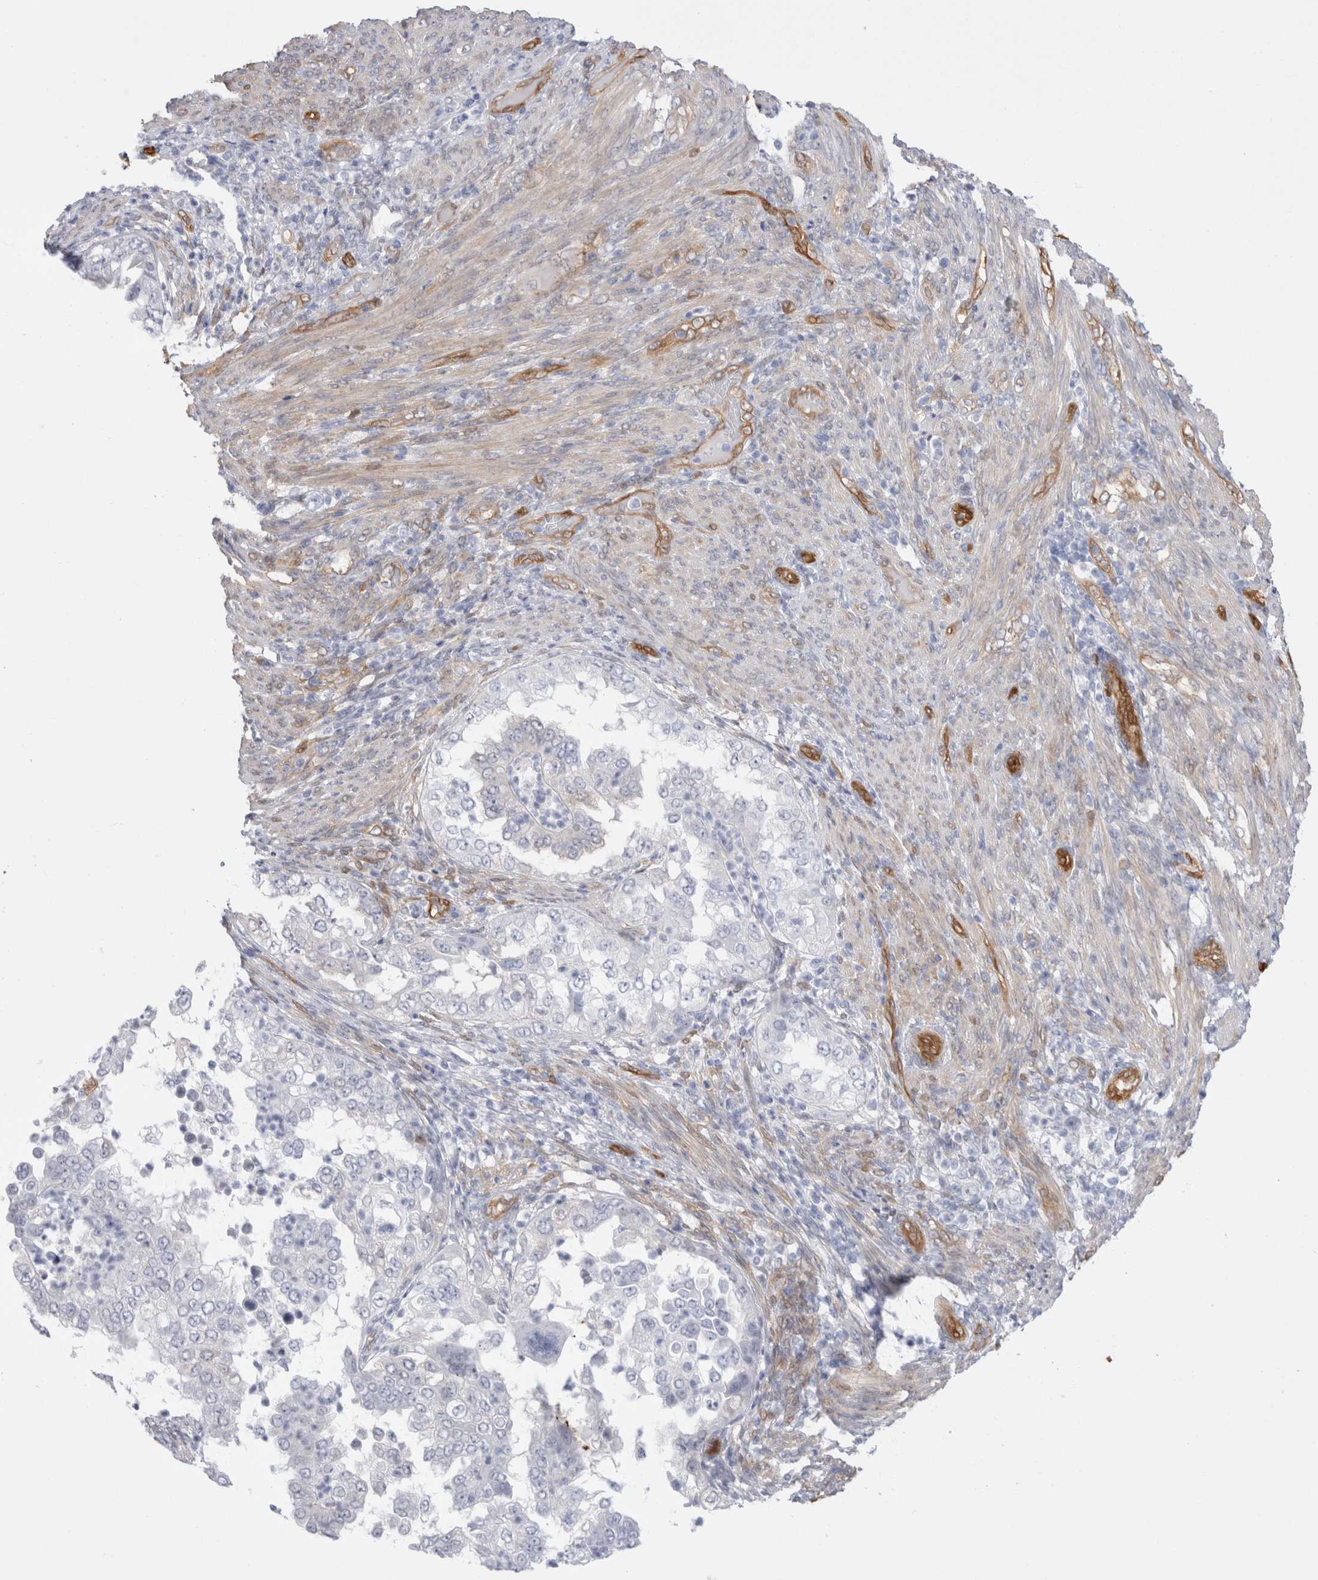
{"staining": {"intensity": "negative", "quantity": "none", "location": "none"}, "tissue": "endometrial cancer", "cell_type": "Tumor cells", "image_type": "cancer", "snomed": [{"axis": "morphology", "description": "Adenocarcinoma, NOS"}, {"axis": "topography", "description": "Endometrium"}], "caption": "Immunohistochemical staining of human endometrial cancer (adenocarcinoma) shows no significant expression in tumor cells.", "gene": "NAPEPLD", "patient": {"sex": "female", "age": 85}}